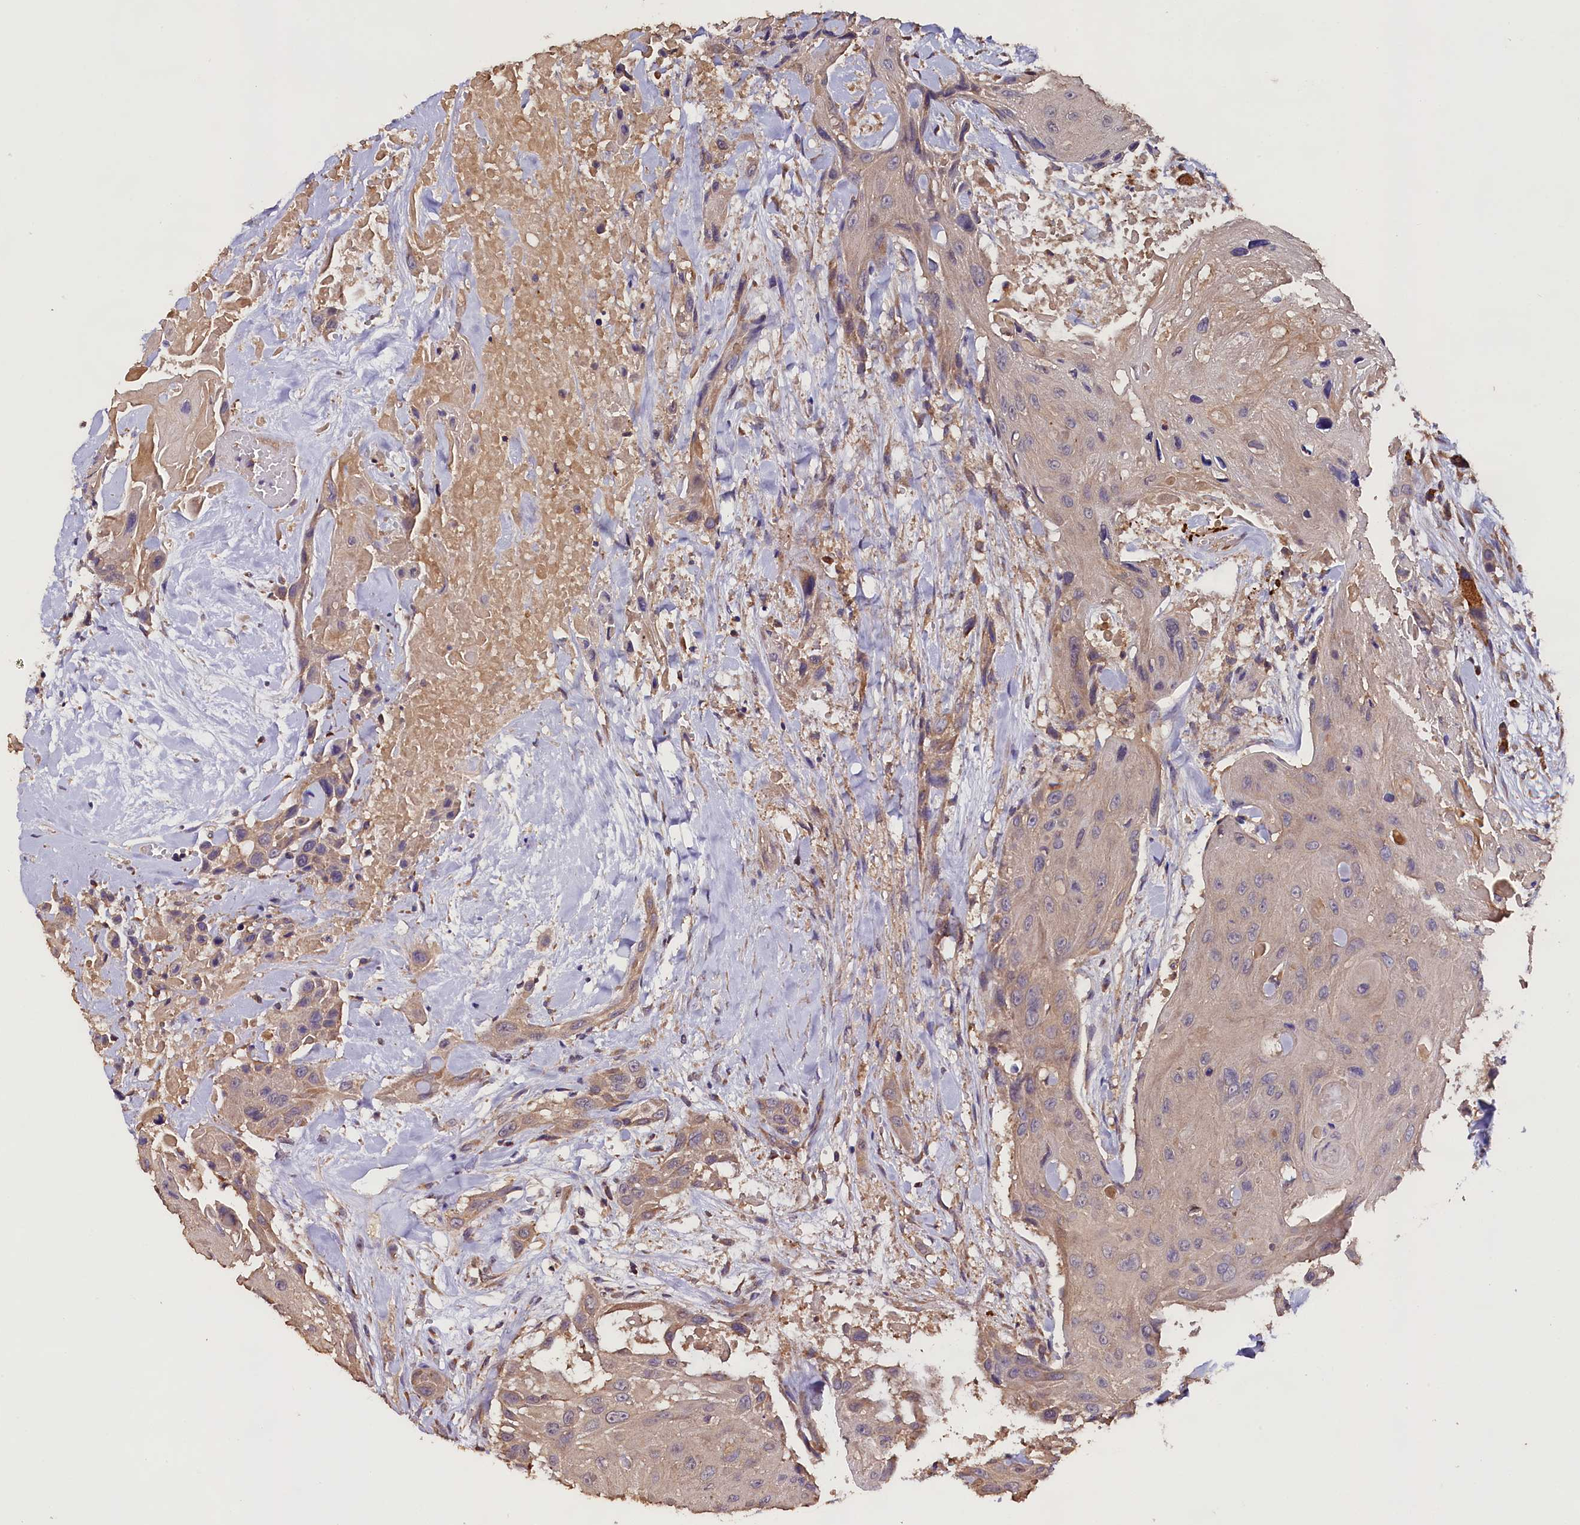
{"staining": {"intensity": "weak", "quantity": ">75%", "location": "cytoplasmic/membranous"}, "tissue": "head and neck cancer", "cell_type": "Tumor cells", "image_type": "cancer", "snomed": [{"axis": "morphology", "description": "Squamous cell carcinoma, NOS"}, {"axis": "topography", "description": "Head-Neck"}], "caption": "Immunohistochemical staining of head and neck squamous cell carcinoma demonstrates weak cytoplasmic/membranous protein expression in about >75% of tumor cells.", "gene": "ENKD1", "patient": {"sex": "male", "age": 81}}